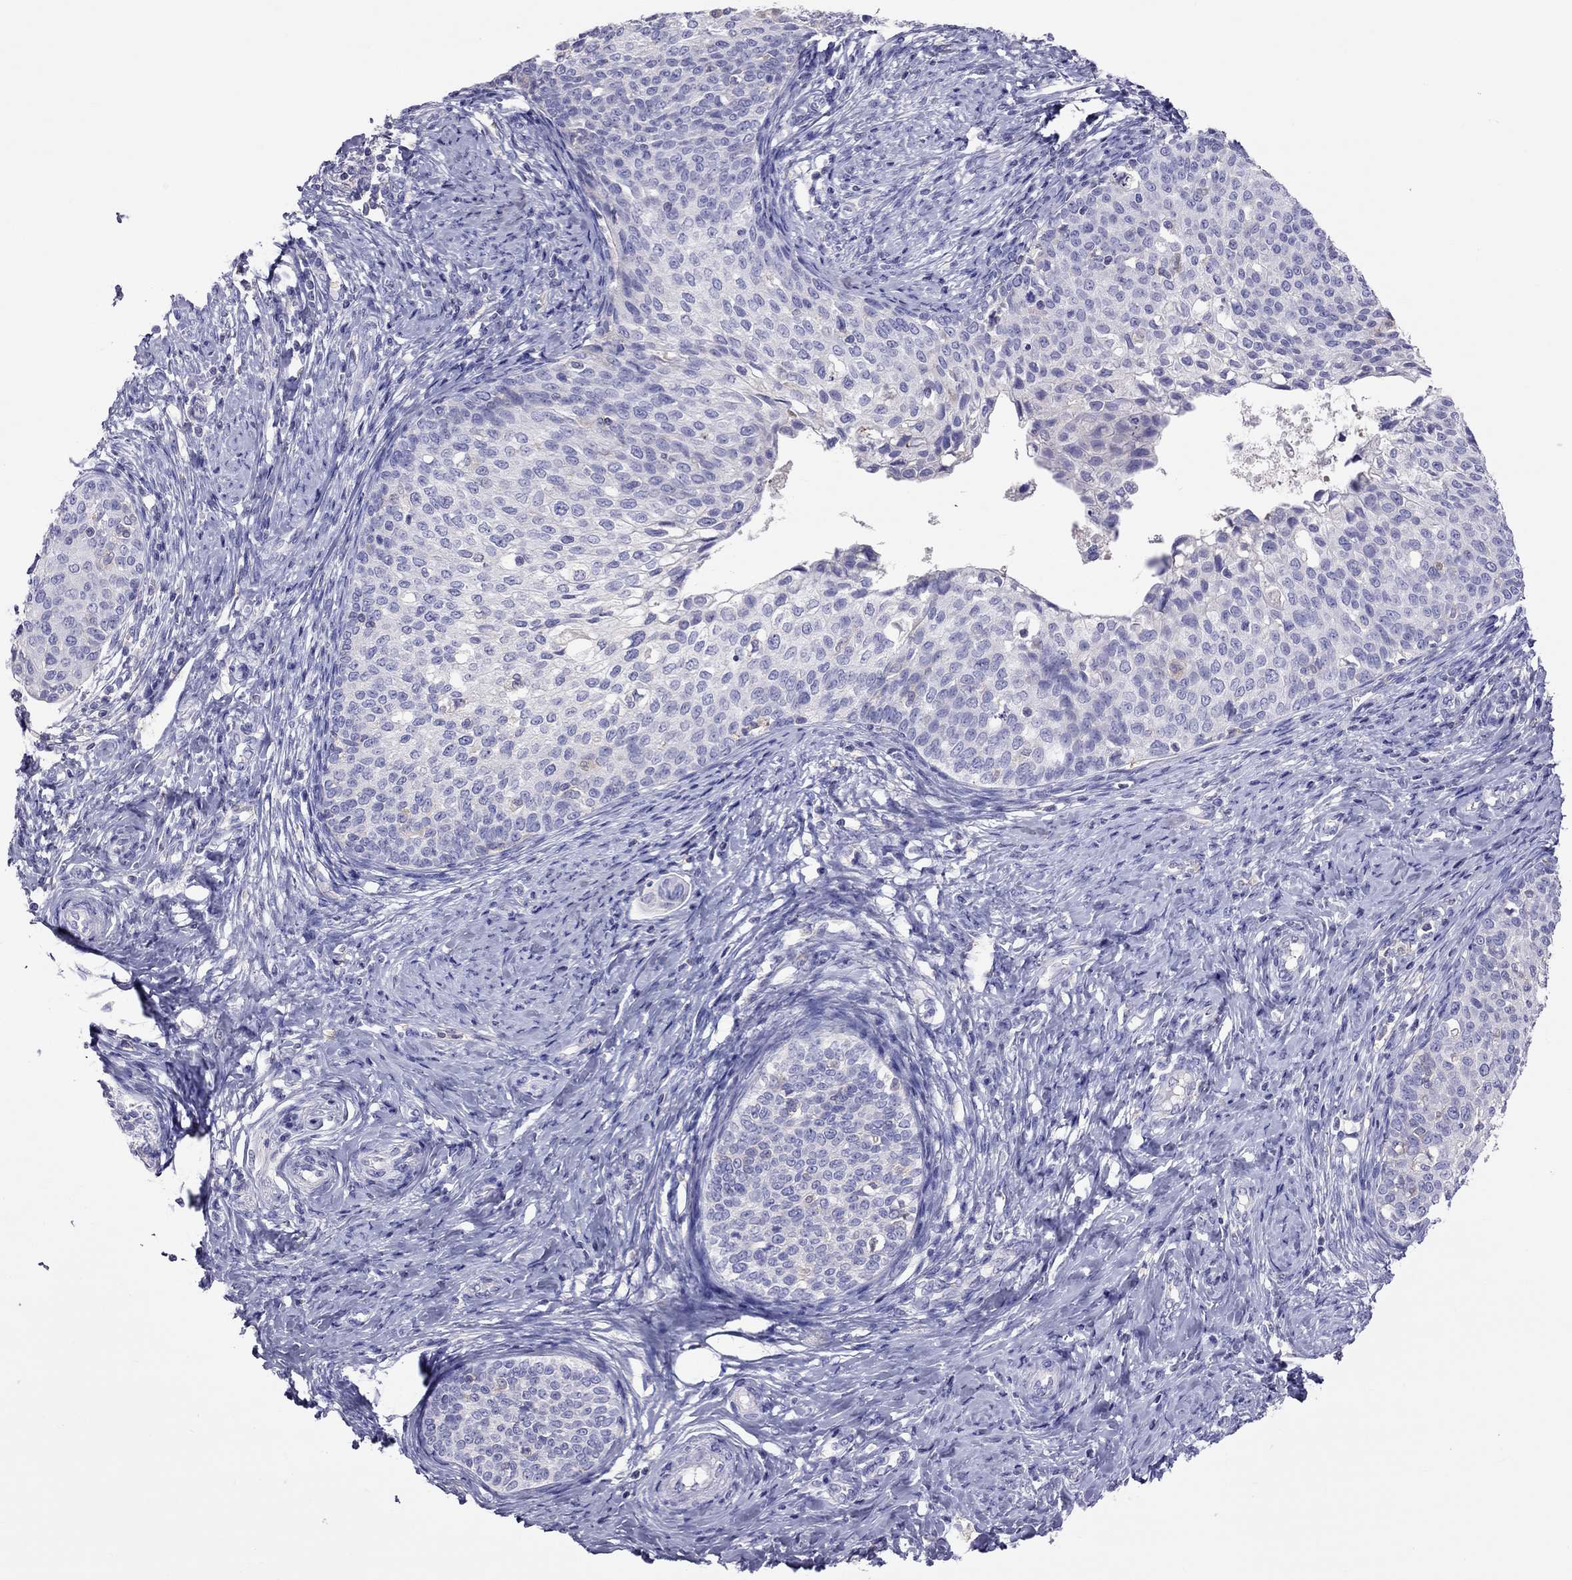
{"staining": {"intensity": "negative", "quantity": "none", "location": "none"}, "tissue": "cervical cancer", "cell_type": "Tumor cells", "image_type": "cancer", "snomed": [{"axis": "morphology", "description": "Squamous cell carcinoma, NOS"}, {"axis": "topography", "description": "Cervix"}], "caption": "Cervical cancer was stained to show a protein in brown. There is no significant staining in tumor cells. (Immunohistochemistry, brightfield microscopy, high magnification).", "gene": "TEX22", "patient": {"sex": "female", "age": 51}}